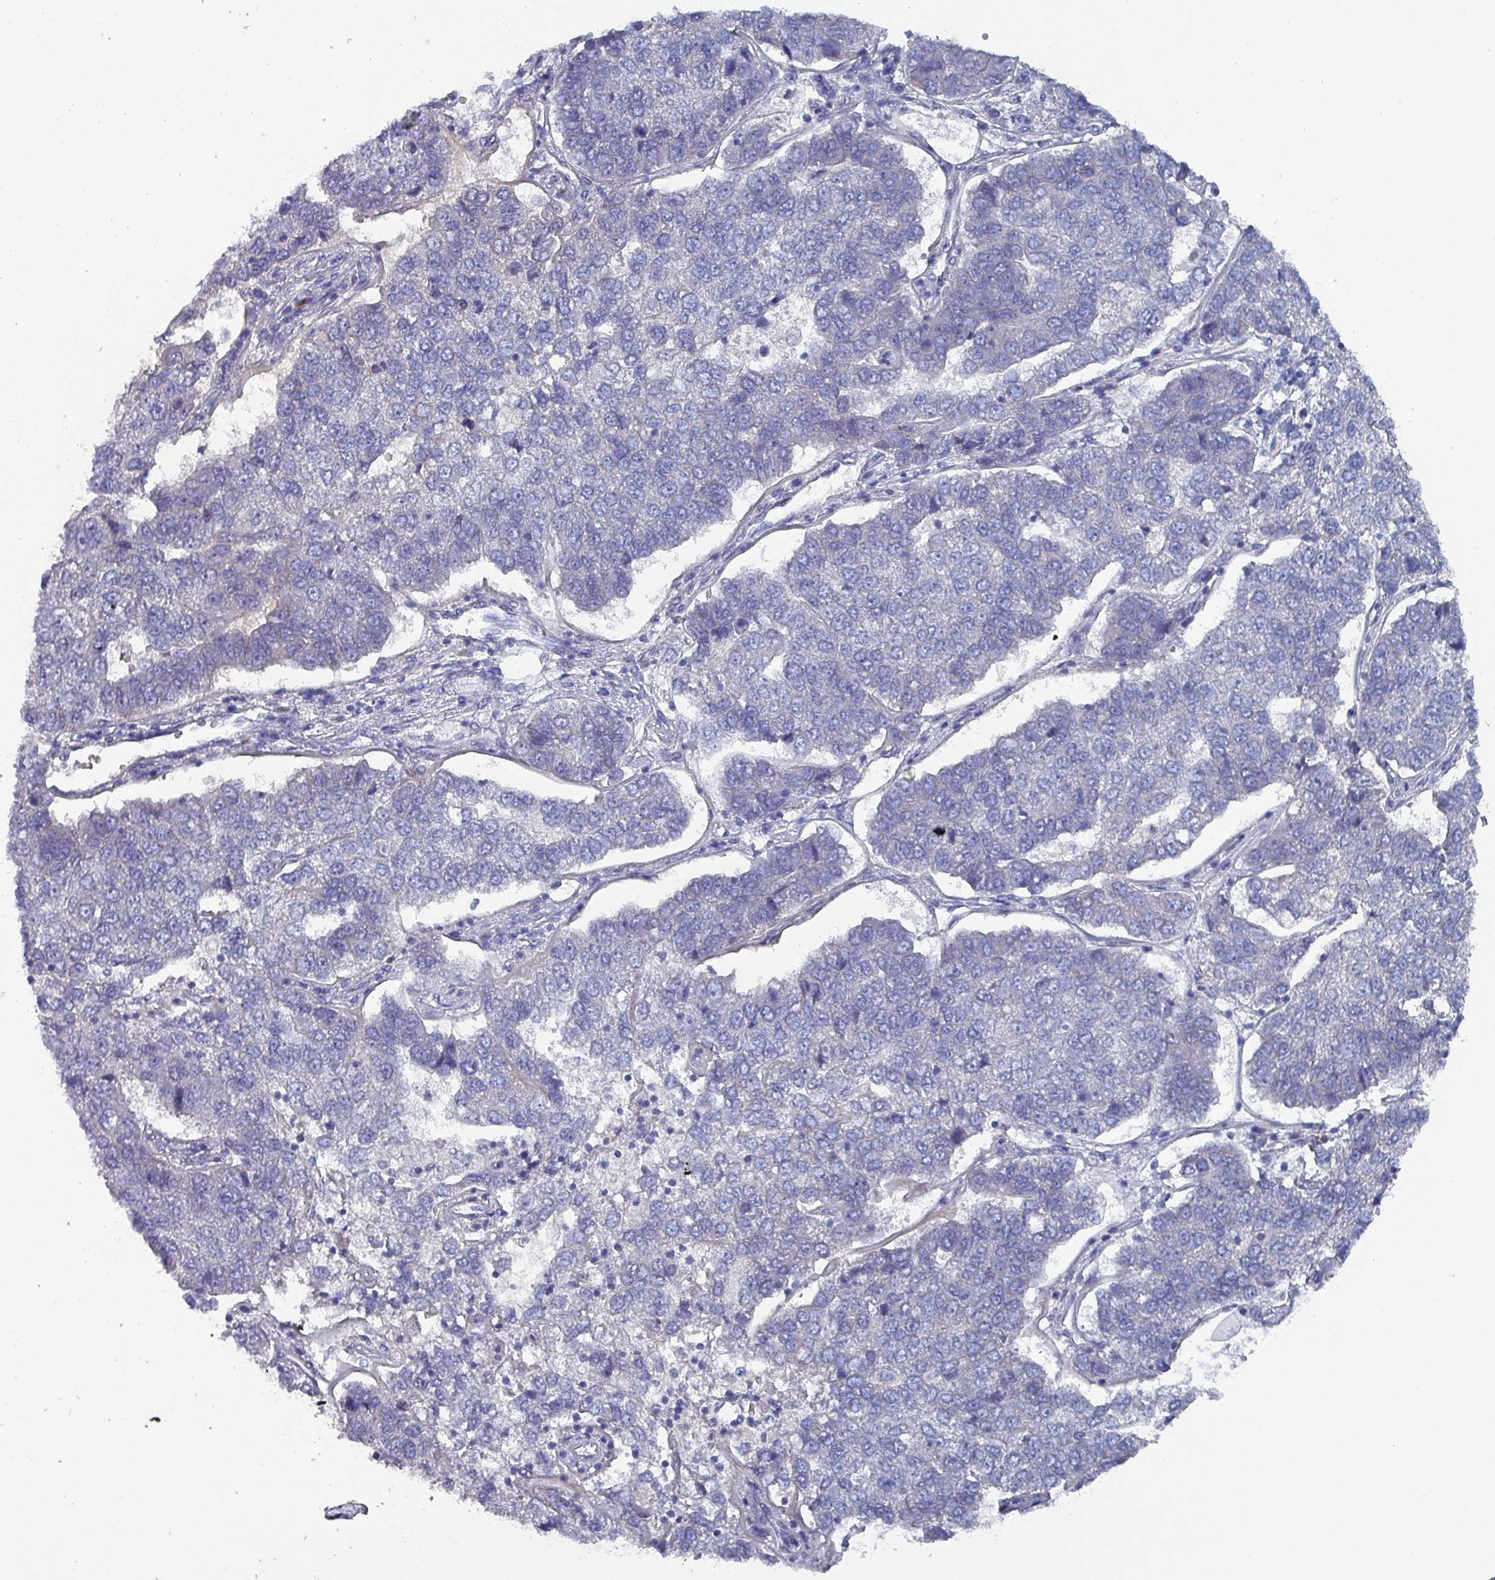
{"staining": {"intensity": "negative", "quantity": "none", "location": "none"}, "tissue": "pancreatic cancer", "cell_type": "Tumor cells", "image_type": "cancer", "snomed": [{"axis": "morphology", "description": "Adenocarcinoma, NOS"}, {"axis": "topography", "description": "Pancreas"}], "caption": "IHC photomicrograph of neoplastic tissue: human pancreatic cancer (adenocarcinoma) stained with DAB (3,3'-diaminobenzidine) reveals no significant protein positivity in tumor cells. The staining is performed using DAB (3,3'-diaminobenzidine) brown chromogen with nuclei counter-stained in using hematoxylin.", "gene": "DRD5", "patient": {"sex": "female", "age": 61}}